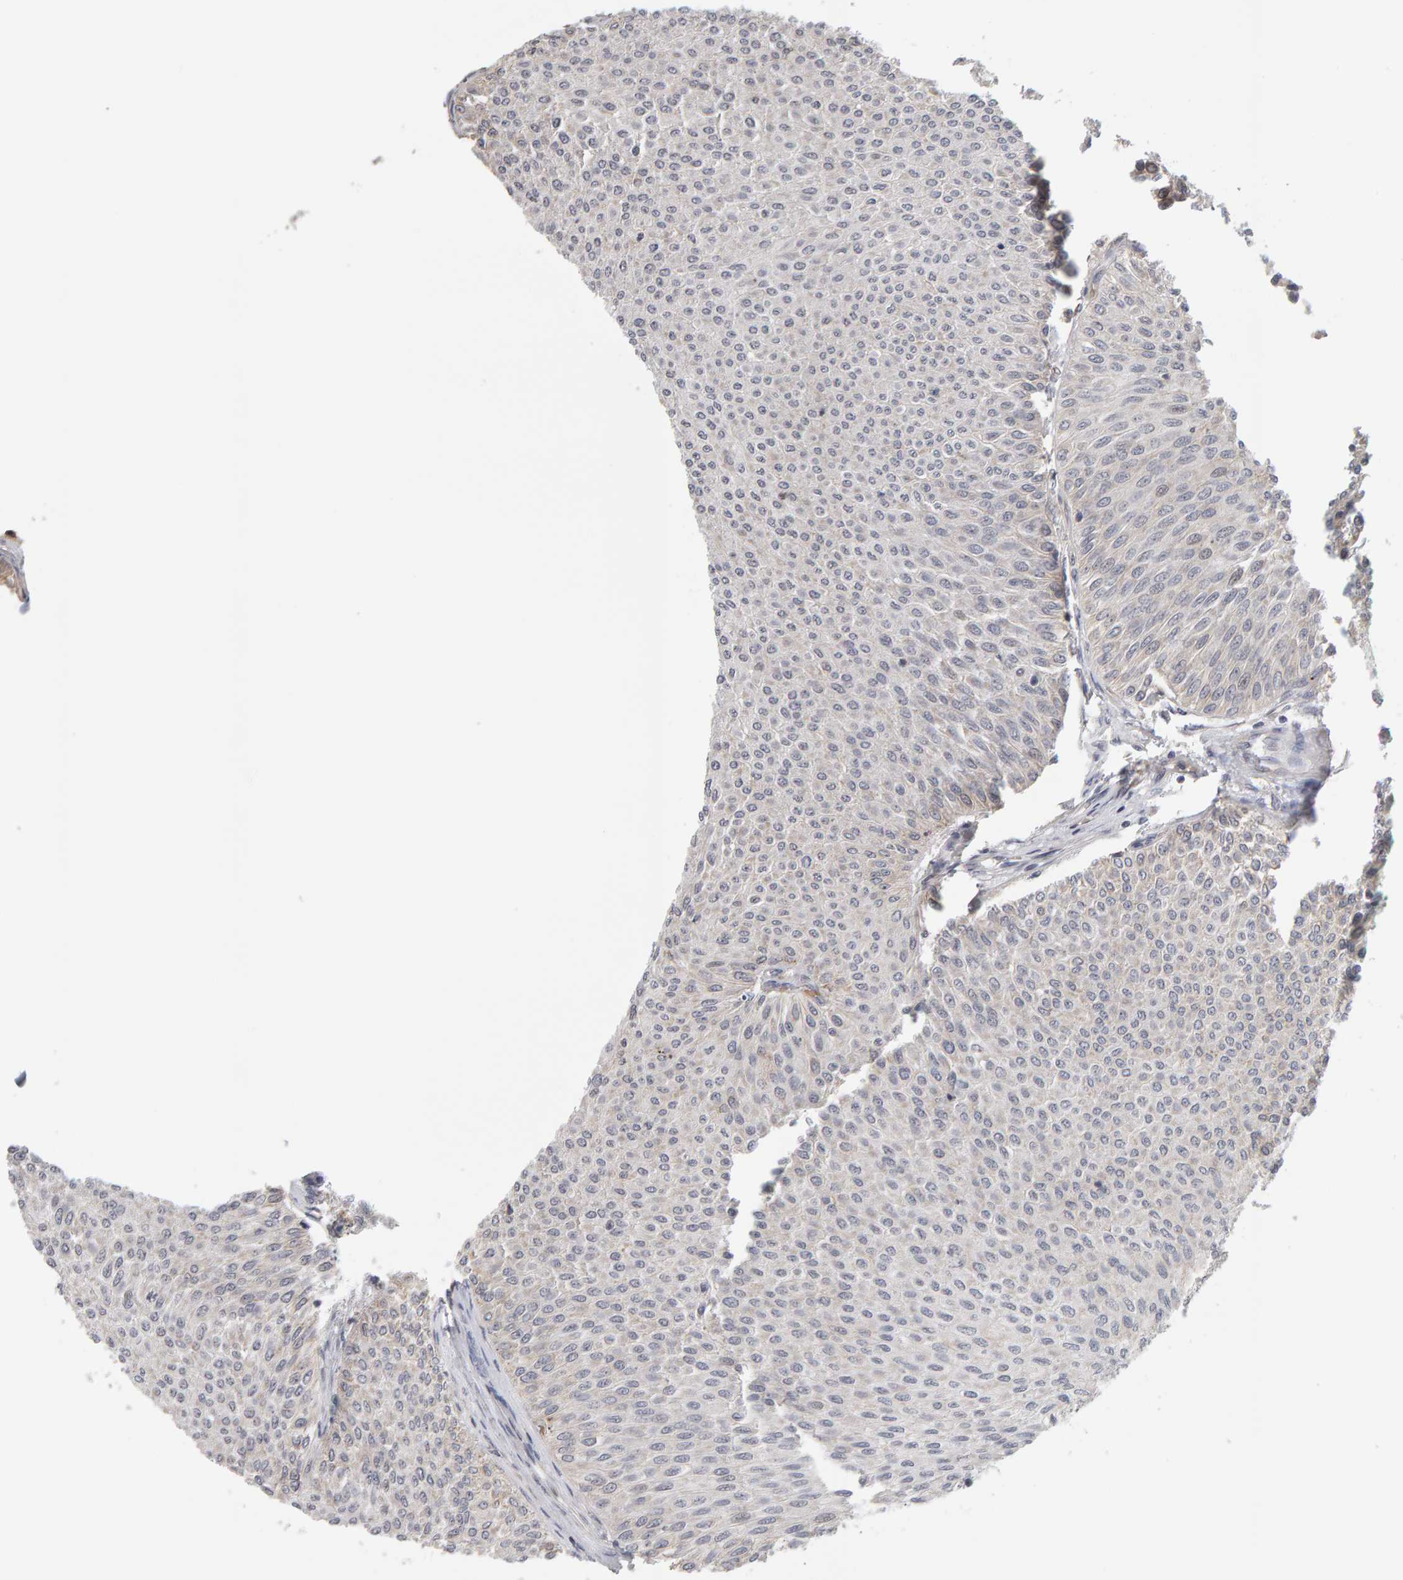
{"staining": {"intensity": "negative", "quantity": "none", "location": "none"}, "tissue": "urothelial cancer", "cell_type": "Tumor cells", "image_type": "cancer", "snomed": [{"axis": "morphology", "description": "Urothelial carcinoma, Low grade"}, {"axis": "topography", "description": "Urinary bladder"}], "caption": "An immunohistochemistry image of low-grade urothelial carcinoma is shown. There is no staining in tumor cells of low-grade urothelial carcinoma.", "gene": "MSRA", "patient": {"sex": "male", "age": 78}}